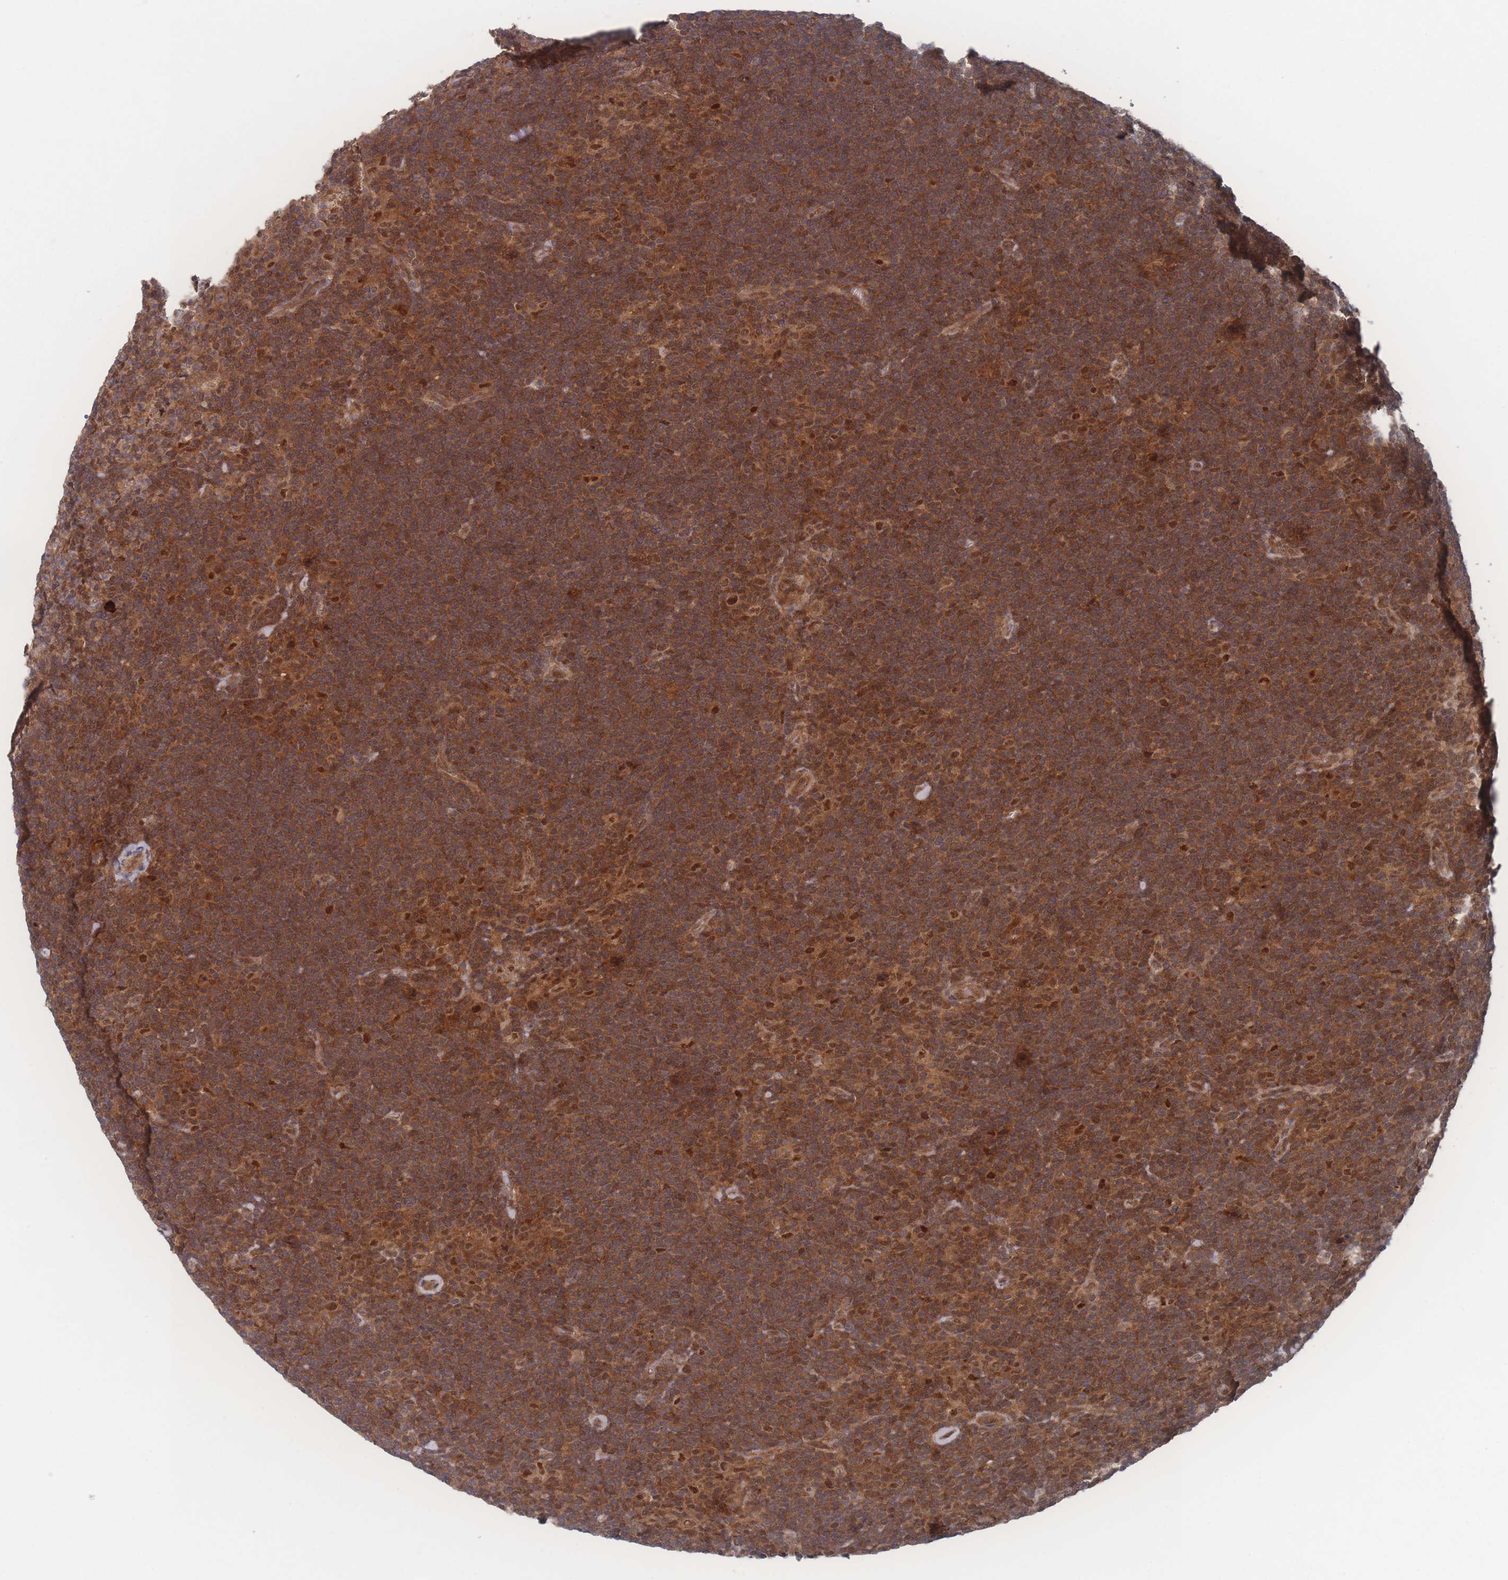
{"staining": {"intensity": "moderate", "quantity": ">75%", "location": "cytoplasmic/membranous,nuclear"}, "tissue": "lymphoma", "cell_type": "Tumor cells", "image_type": "cancer", "snomed": [{"axis": "morphology", "description": "Hodgkin's disease, NOS"}, {"axis": "topography", "description": "Lymph node"}], "caption": "Immunohistochemical staining of human Hodgkin's disease reveals medium levels of moderate cytoplasmic/membranous and nuclear positivity in approximately >75% of tumor cells.", "gene": "PSMA1", "patient": {"sex": "female", "age": 57}}